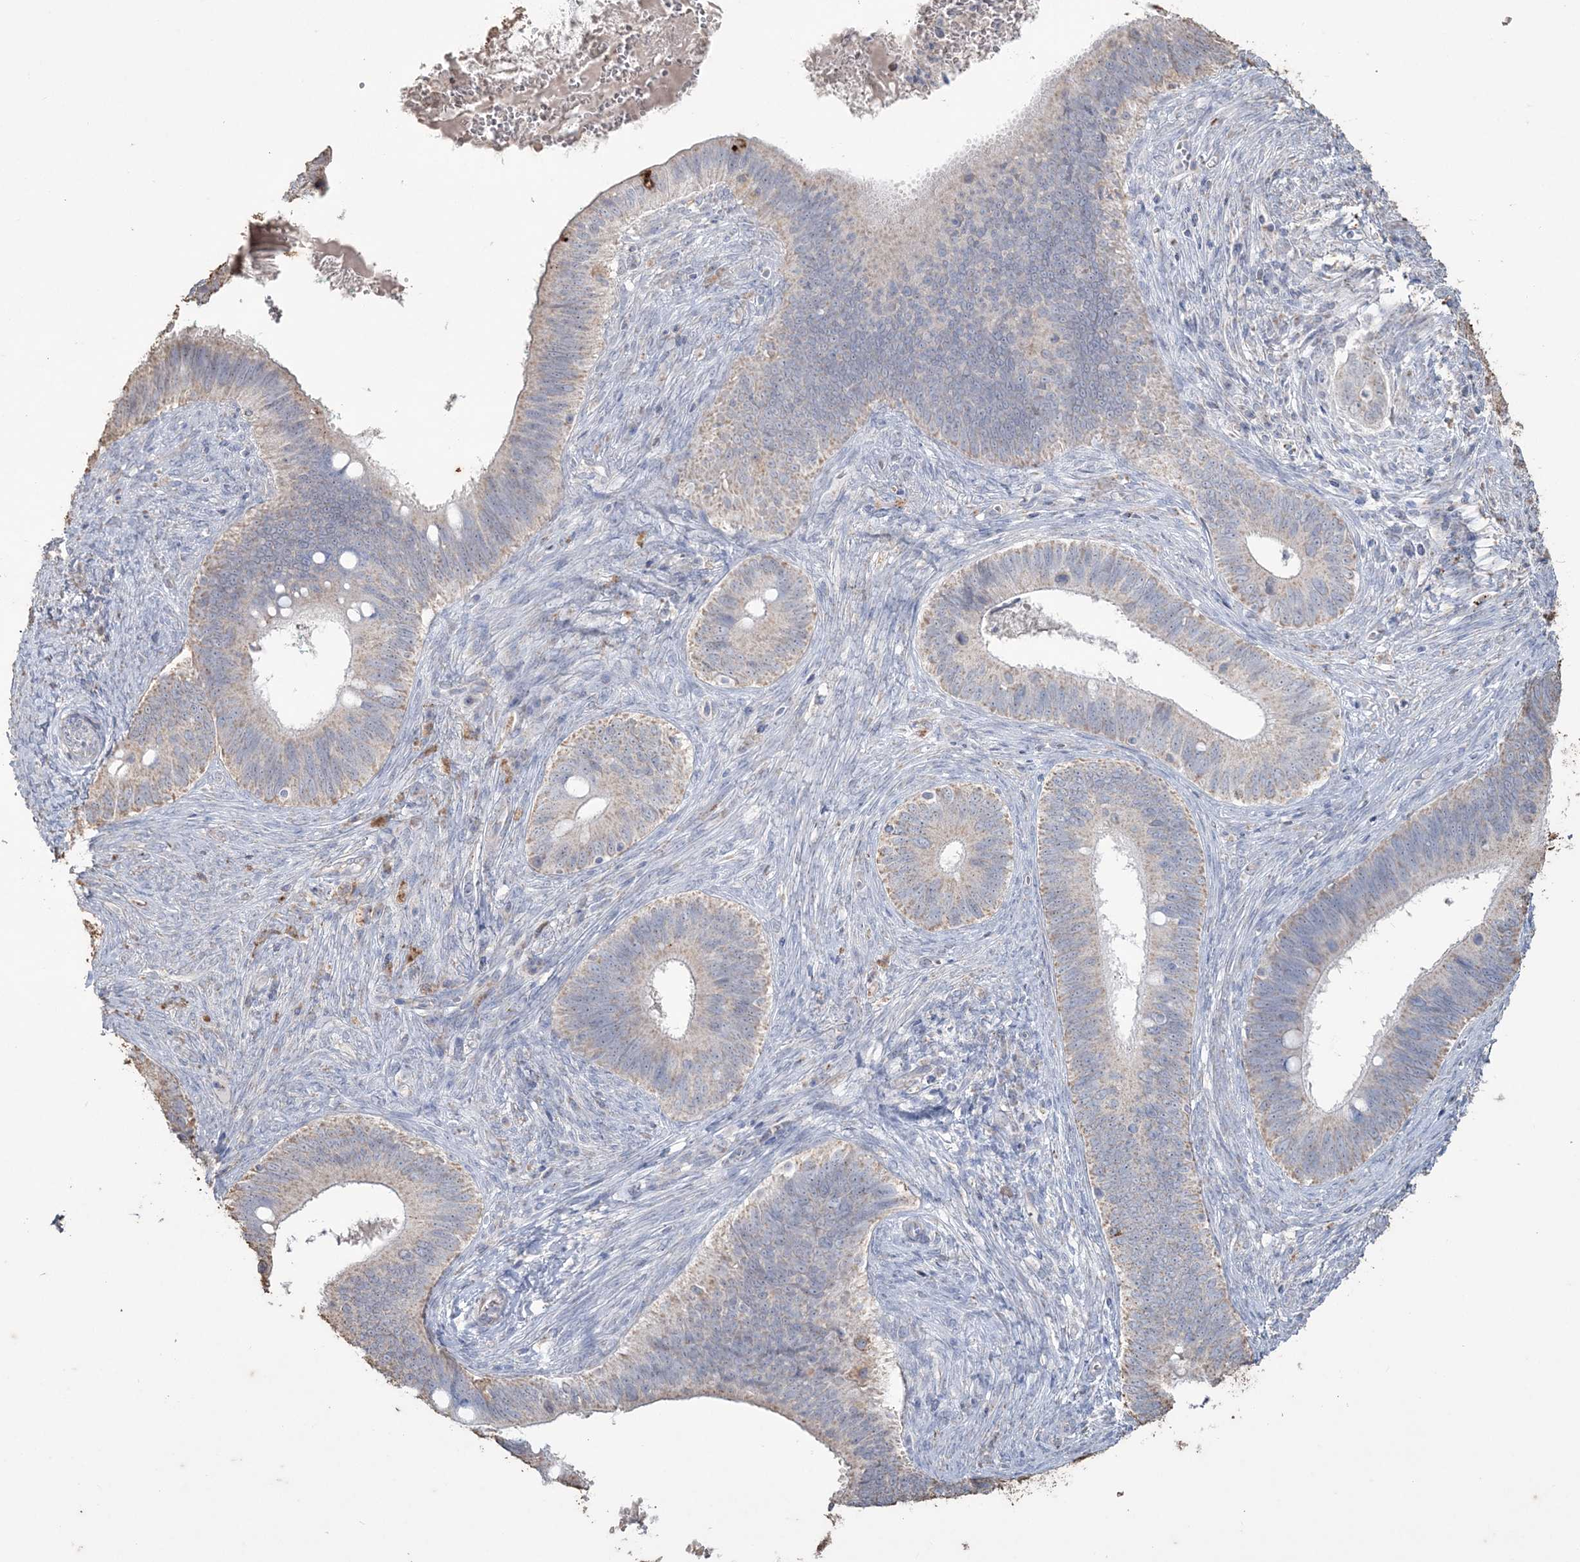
{"staining": {"intensity": "weak", "quantity": "25%-75%", "location": "cytoplasmic/membranous"}, "tissue": "cervical cancer", "cell_type": "Tumor cells", "image_type": "cancer", "snomed": [{"axis": "morphology", "description": "Adenocarcinoma, NOS"}, {"axis": "topography", "description": "Cervix"}], "caption": "Immunohistochemistry micrograph of neoplastic tissue: human adenocarcinoma (cervical) stained using immunohistochemistry displays low levels of weak protein expression localized specifically in the cytoplasmic/membranous of tumor cells, appearing as a cytoplasmic/membranous brown color.", "gene": "SFMBT2", "patient": {"sex": "female", "age": 42}}